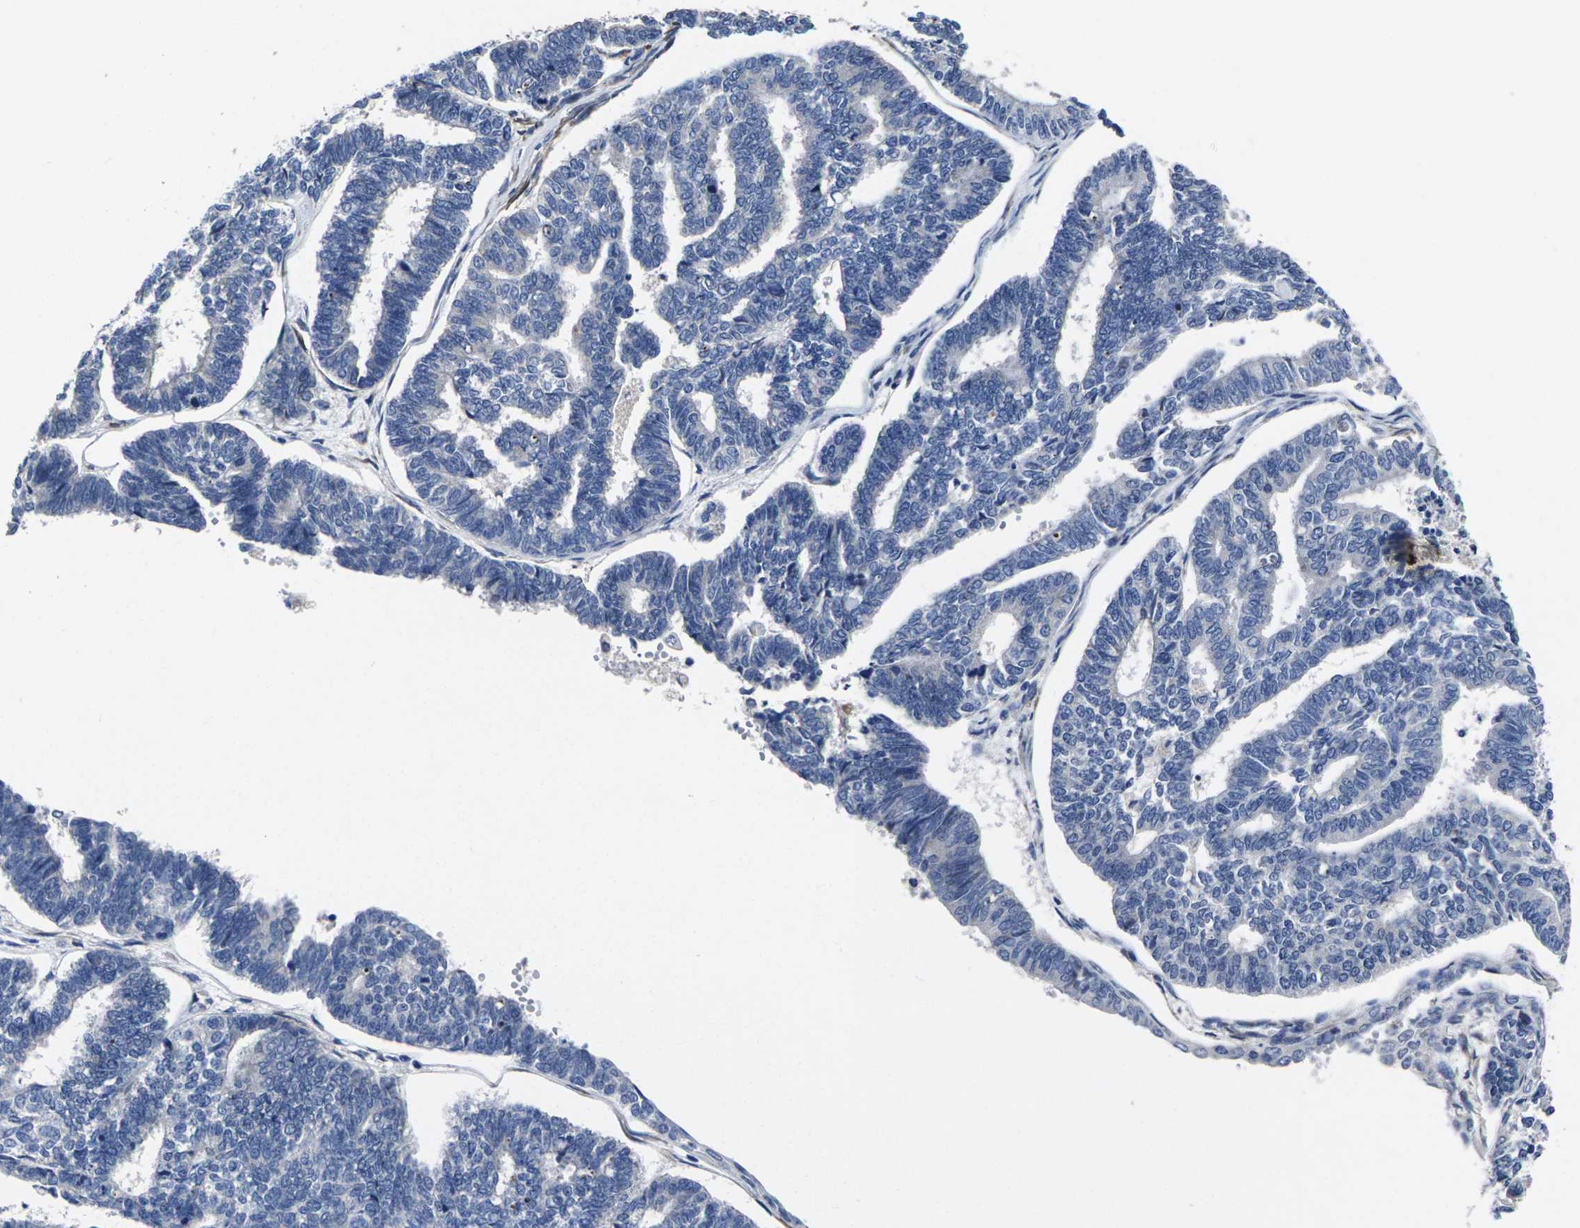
{"staining": {"intensity": "negative", "quantity": "none", "location": "none"}, "tissue": "endometrial cancer", "cell_type": "Tumor cells", "image_type": "cancer", "snomed": [{"axis": "morphology", "description": "Adenocarcinoma, NOS"}, {"axis": "topography", "description": "Endometrium"}], "caption": "High magnification brightfield microscopy of endometrial cancer (adenocarcinoma) stained with DAB (brown) and counterstained with hematoxylin (blue): tumor cells show no significant expression. (Stains: DAB IHC with hematoxylin counter stain, Microscopy: brightfield microscopy at high magnification).", "gene": "CYP2C8", "patient": {"sex": "female", "age": 70}}